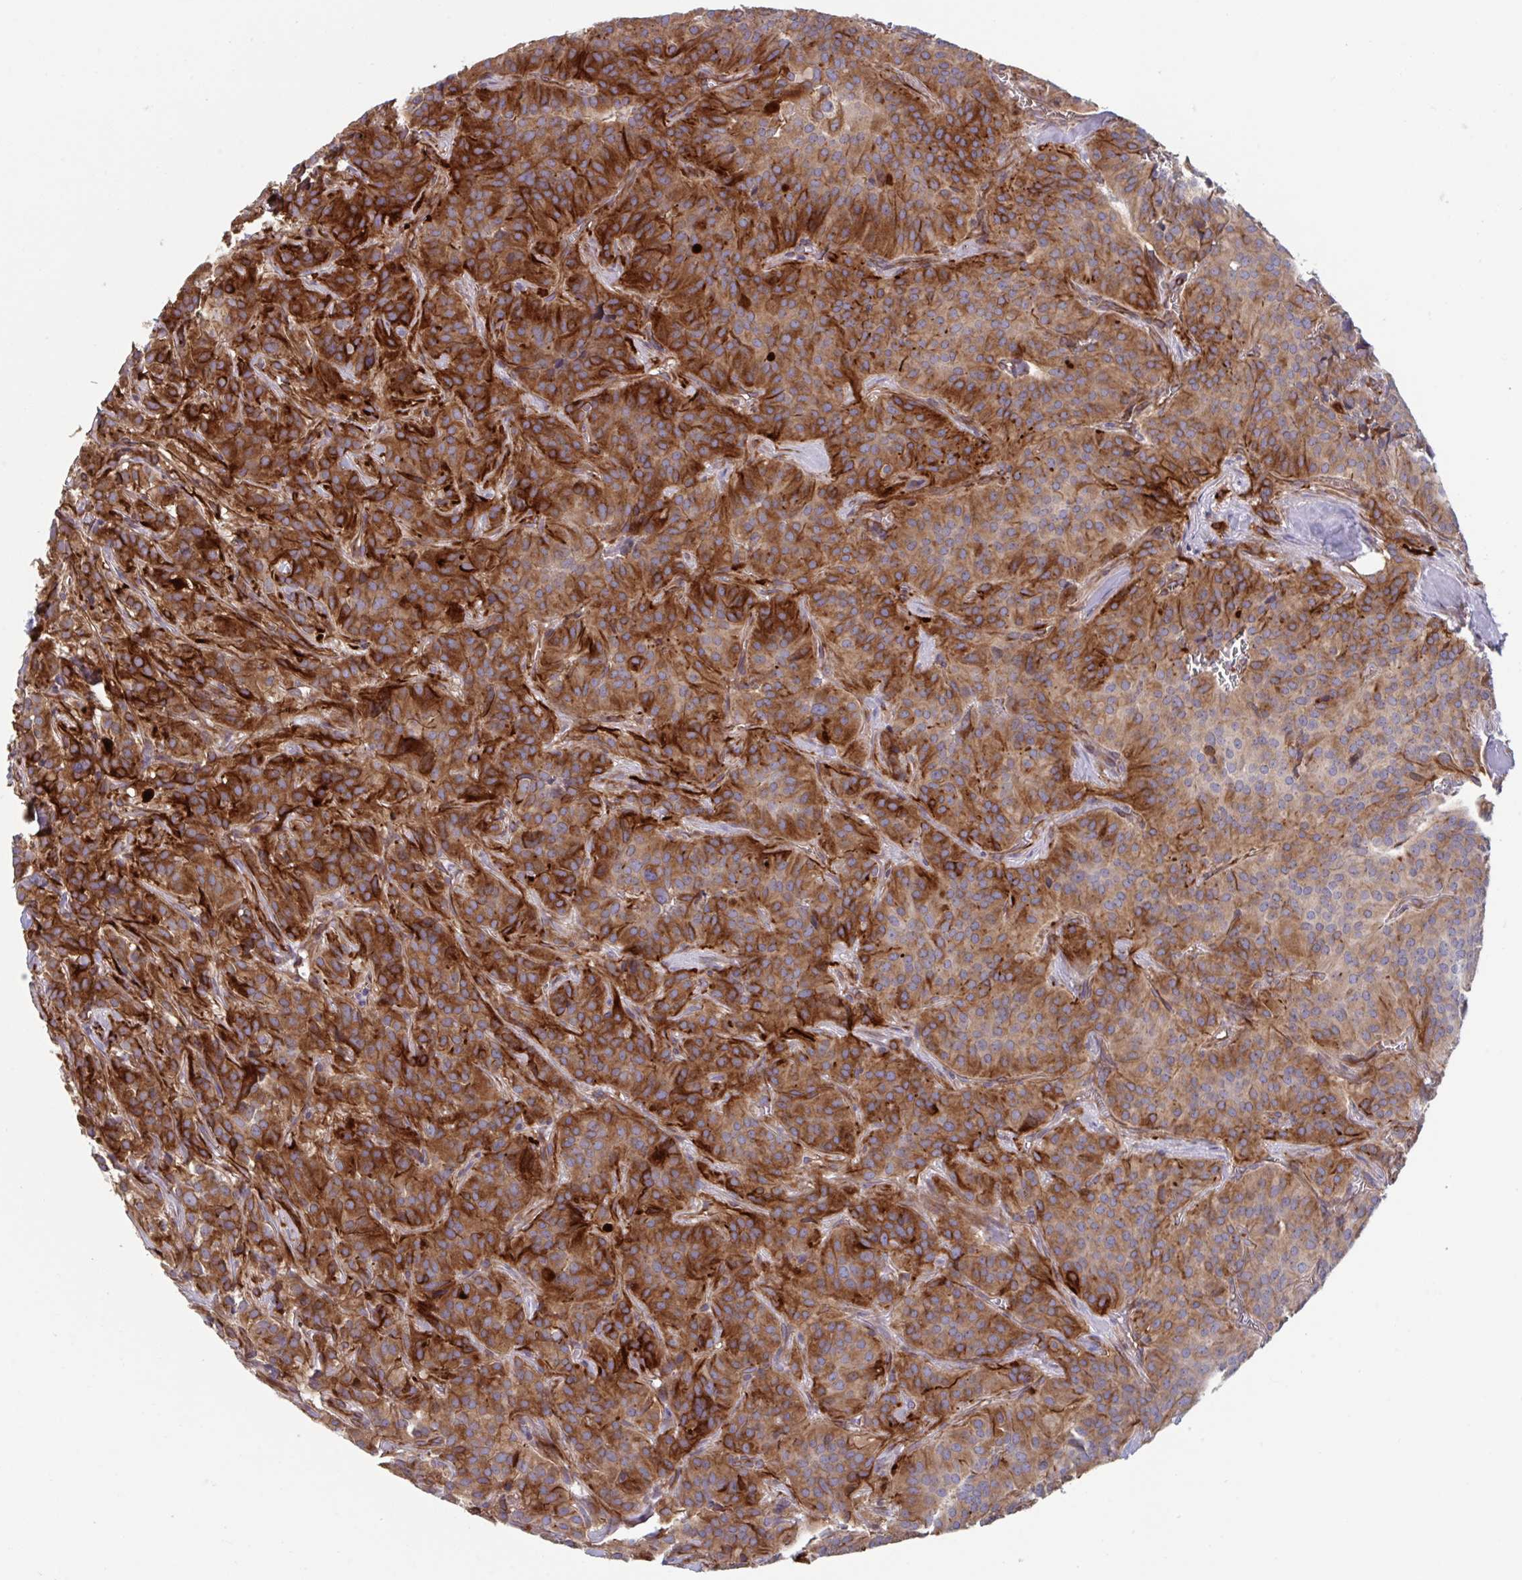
{"staining": {"intensity": "strong", "quantity": ">75%", "location": "cytoplasmic/membranous"}, "tissue": "glioma", "cell_type": "Tumor cells", "image_type": "cancer", "snomed": [{"axis": "morphology", "description": "Glioma, malignant, Low grade"}, {"axis": "topography", "description": "Brain"}], "caption": "Glioma stained for a protein reveals strong cytoplasmic/membranous positivity in tumor cells.", "gene": "TNFSF10", "patient": {"sex": "male", "age": 42}}